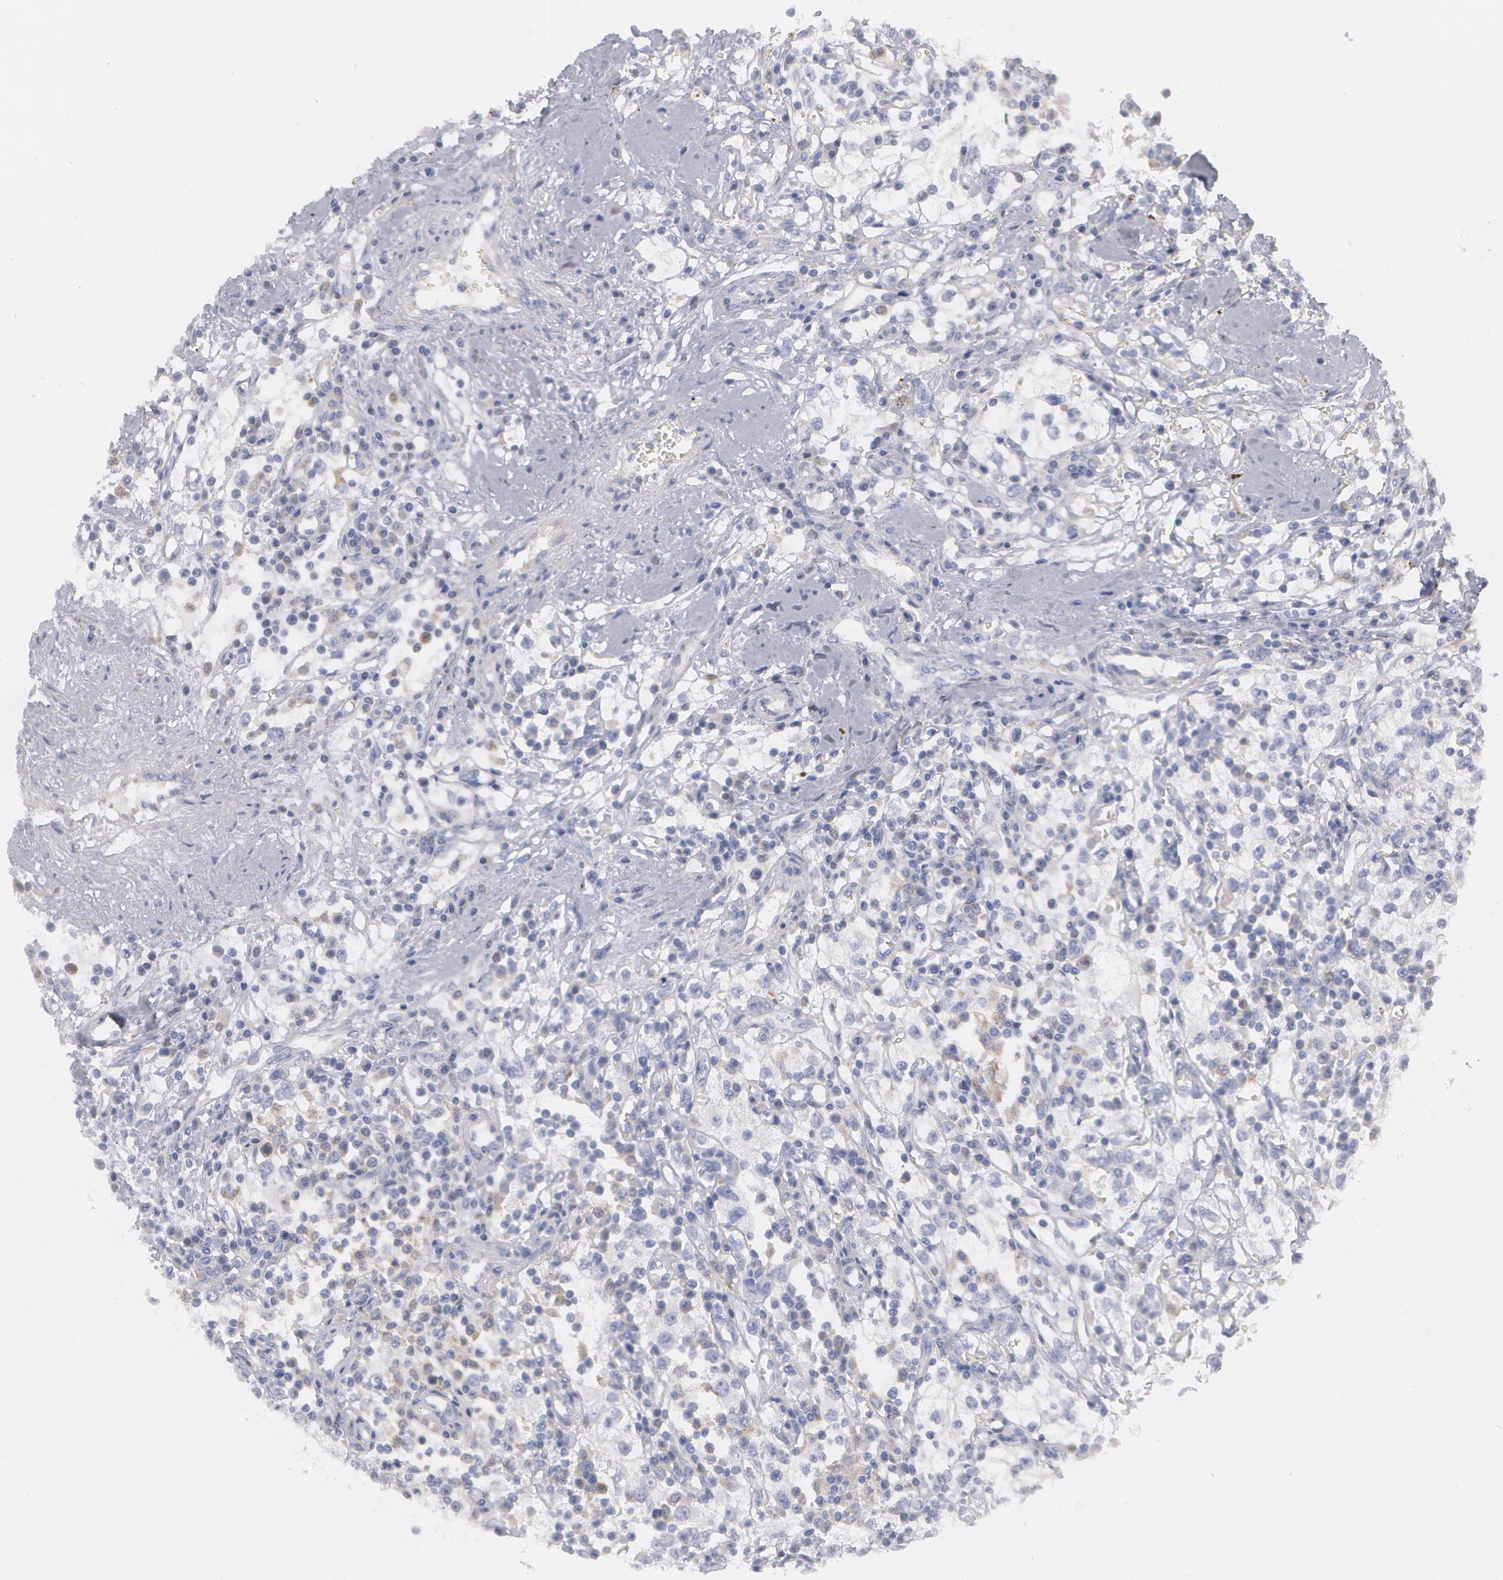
{"staining": {"intensity": "negative", "quantity": "none", "location": "none"}, "tissue": "renal cancer", "cell_type": "Tumor cells", "image_type": "cancer", "snomed": [{"axis": "morphology", "description": "Adenocarcinoma, NOS"}, {"axis": "topography", "description": "Kidney"}], "caption": "This is an immunohistochemistry histopathology image of renal adenocarcinoma. There is no expression in tumor cells.", "gene": "SYK", "patient": {"sex": "male", "age": 82}}